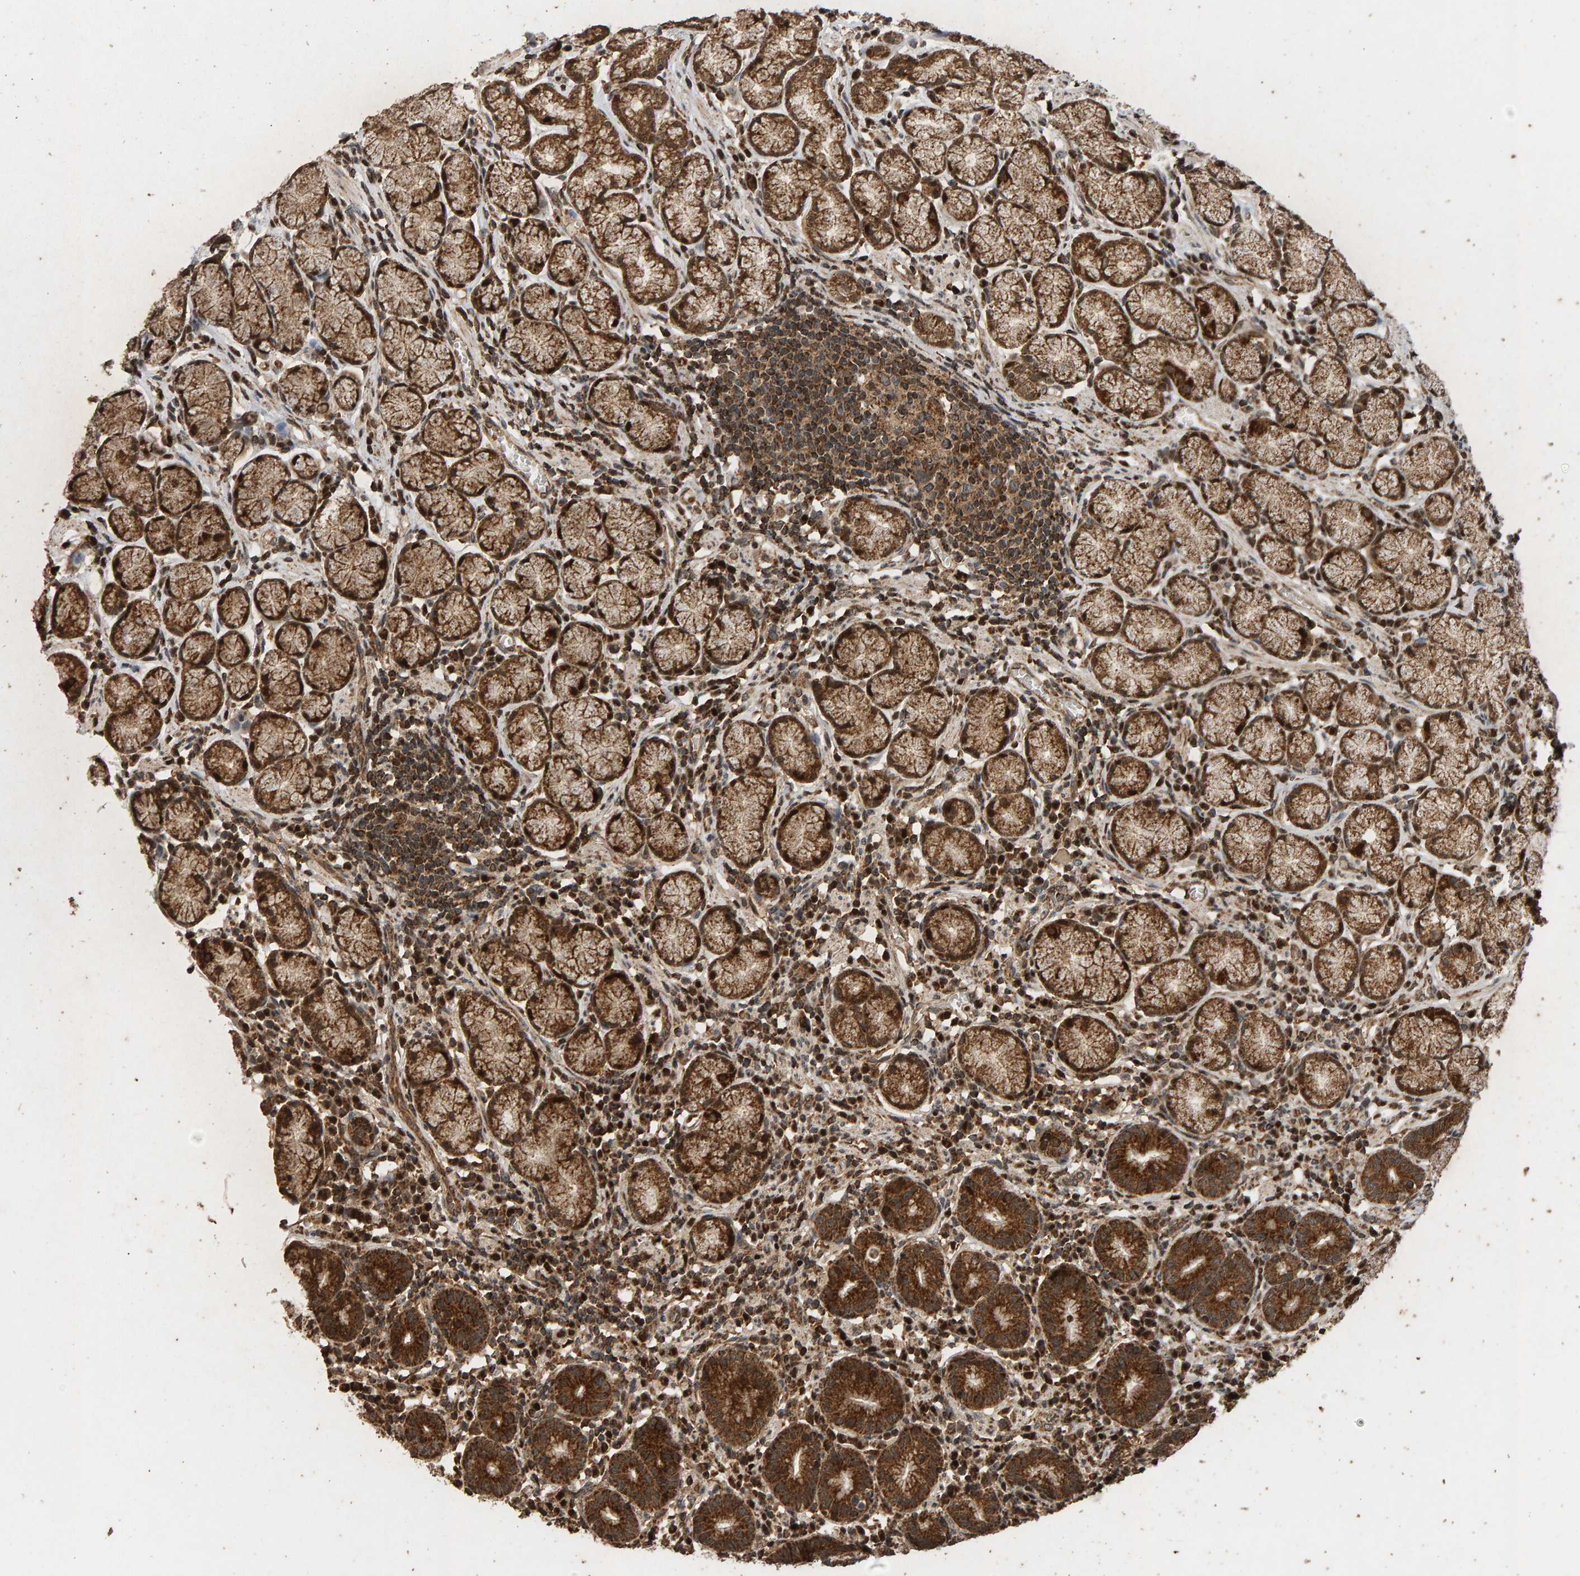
{"staining": {"intensity": "strong", "quantity": ">75%", "location": "cytoplasmic/membranous"}, "tissue": "stomach", "cell_type": "Glandular cells", "image_type": "normal", "snomed": [{"axis": "morphology", "description": "Normal tissue, NOS"}, {"axis": "topography", "description": "Stomach"}], "caption": "High-power microscopy captured an immunohistochemistry photomicrograph of unremarkable stomach, revealing strong cytoplasmic/membranous positivity in approximately >75% of glandular cells.", "gene": "GSTK1", "patient": {"sex": "male", "age": 55}}